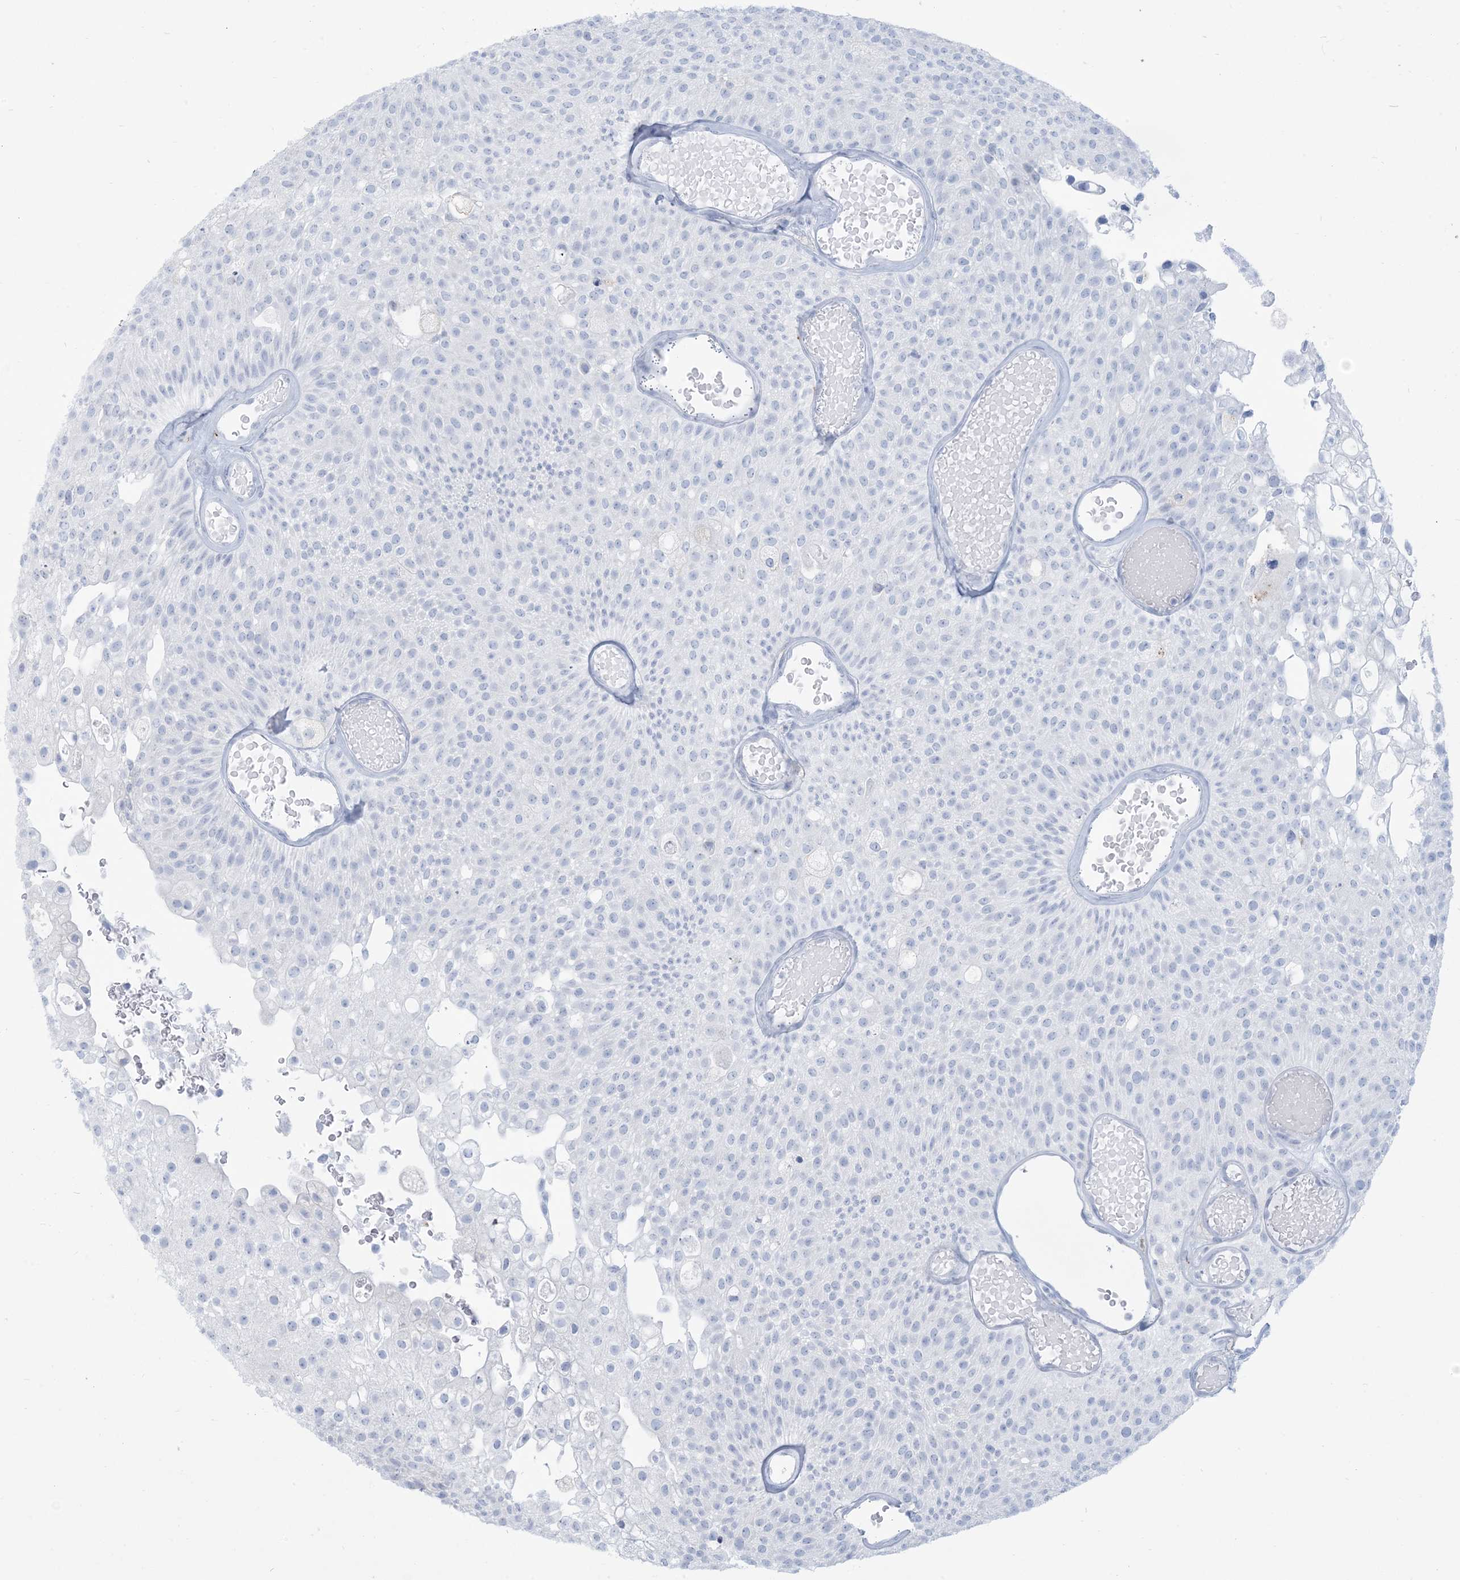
{"staining": {"intensity": "negative", "quantity": "none", "location": "none"}, "tissue": "urothelial cancer", "cell_type": "Tumor cells", "image_type": "cancer", "snomed": [{"axis": "morphology", "description": "Urothelial carcinoma, Low grade"}, {"axis": "topography", "description": "Urinary bladder"}], "caption": "A high-resolution photomicrograph shows immunohistochemistry staining of low-grade urothelial carcinoma, which displays no significant staining in tumor cells.", "gene": "HLA-DRB1", "patient": {"sex": "male", "age": 78}}